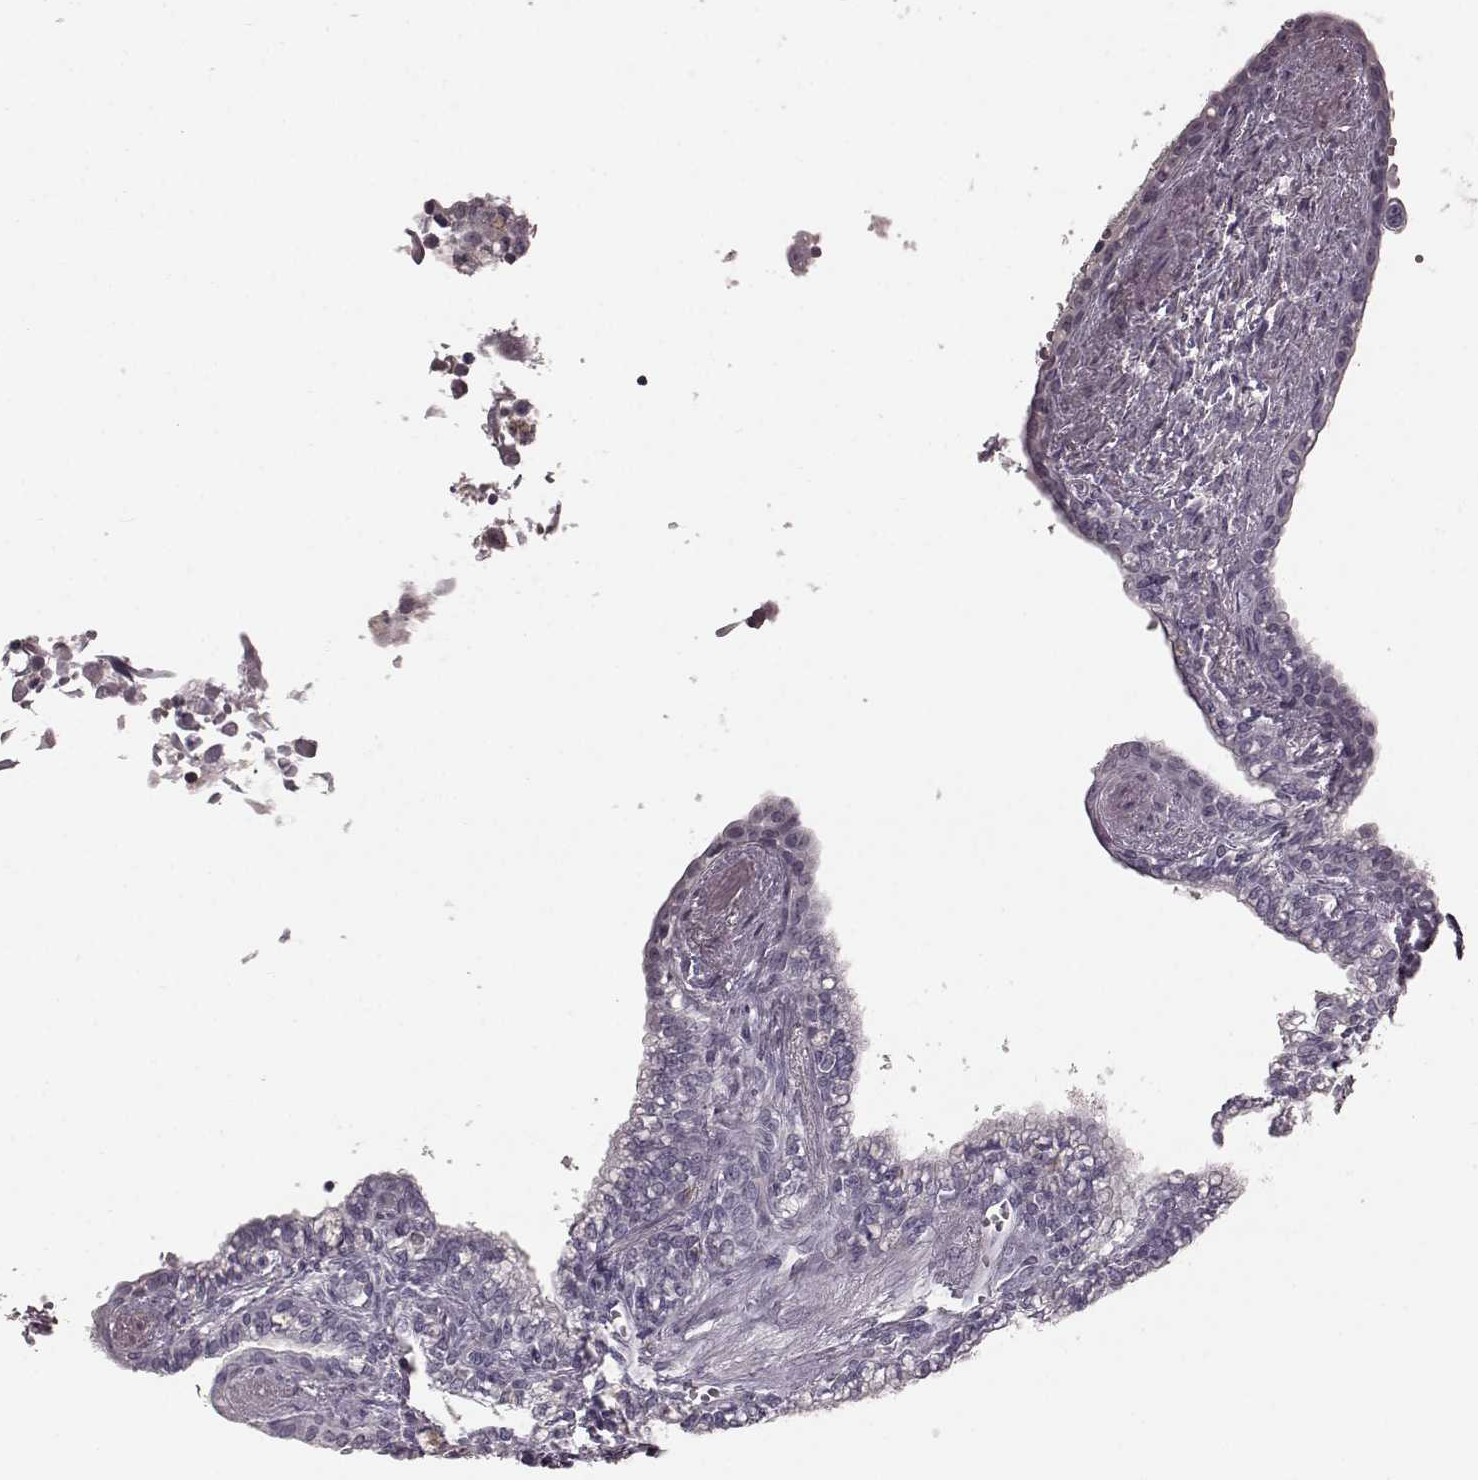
{"staining": {"intensity": "negative", "quantity": "none", "location": "none"}, "tissue": "seminal vesicle", "cell_type": "Glandular cells", "image_type": "normal", "snomed": [{"axis": "morphology", "description": "Normal tissue, NOS"}, {"axis": "morphology", "description": "Urothelial carcinoma, NOS"}, {"axis": "topography", "description": "Urinary bladder"}, {"axis": "topography", "description": "Seminal veicle"}], "caption": "Glandular cells show no significant staining in normal seminal vesicle. The staining was performed using DAB to visualize the protein expression in brown, while the nuclei were stained in blue with hematoxylin (Magnification: 20x).", "gene": "CD28", "patient": {"sex": "male", "age": 76}}